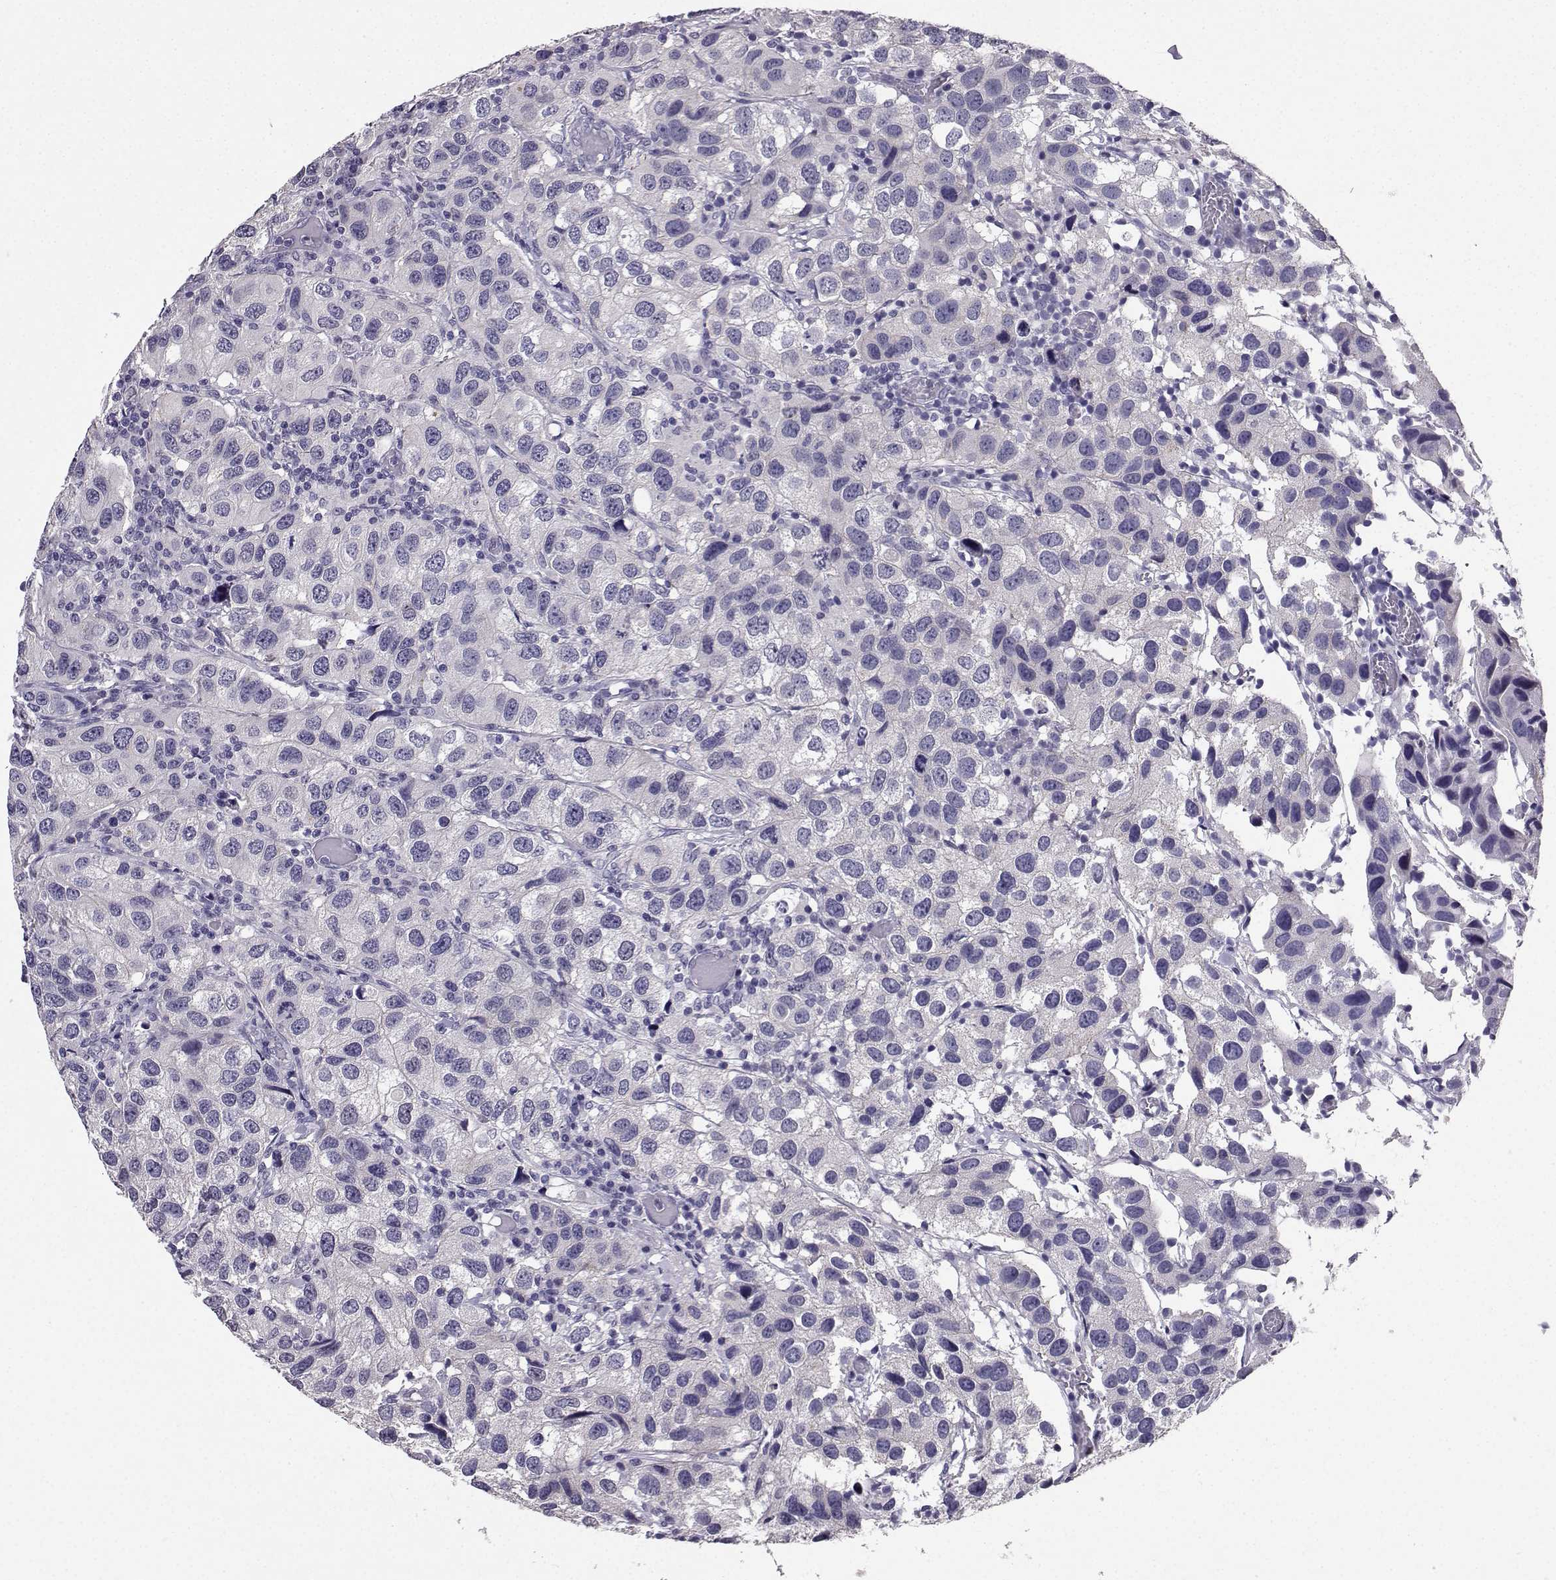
{"staining": {"intensity": "negative", "quantity": "none", "location": "none"}, "tissue": "urothelial cancer", "cell_type": "Tumor cells", "image_type": "cancer", "snomed": [{"axis": "morphology", "description": "Urothelial carcinoma, High grade"}, {"axis": "topography", "description": "Urinary bladder"}], "caption": "The immunohistochemistry histopathology image has no significant positivity in tumor cells of urothelial carcinoma (high-grade) tissue.", "gene": "SPAG11B", "patient": {"sex": "male", "age": 79}}